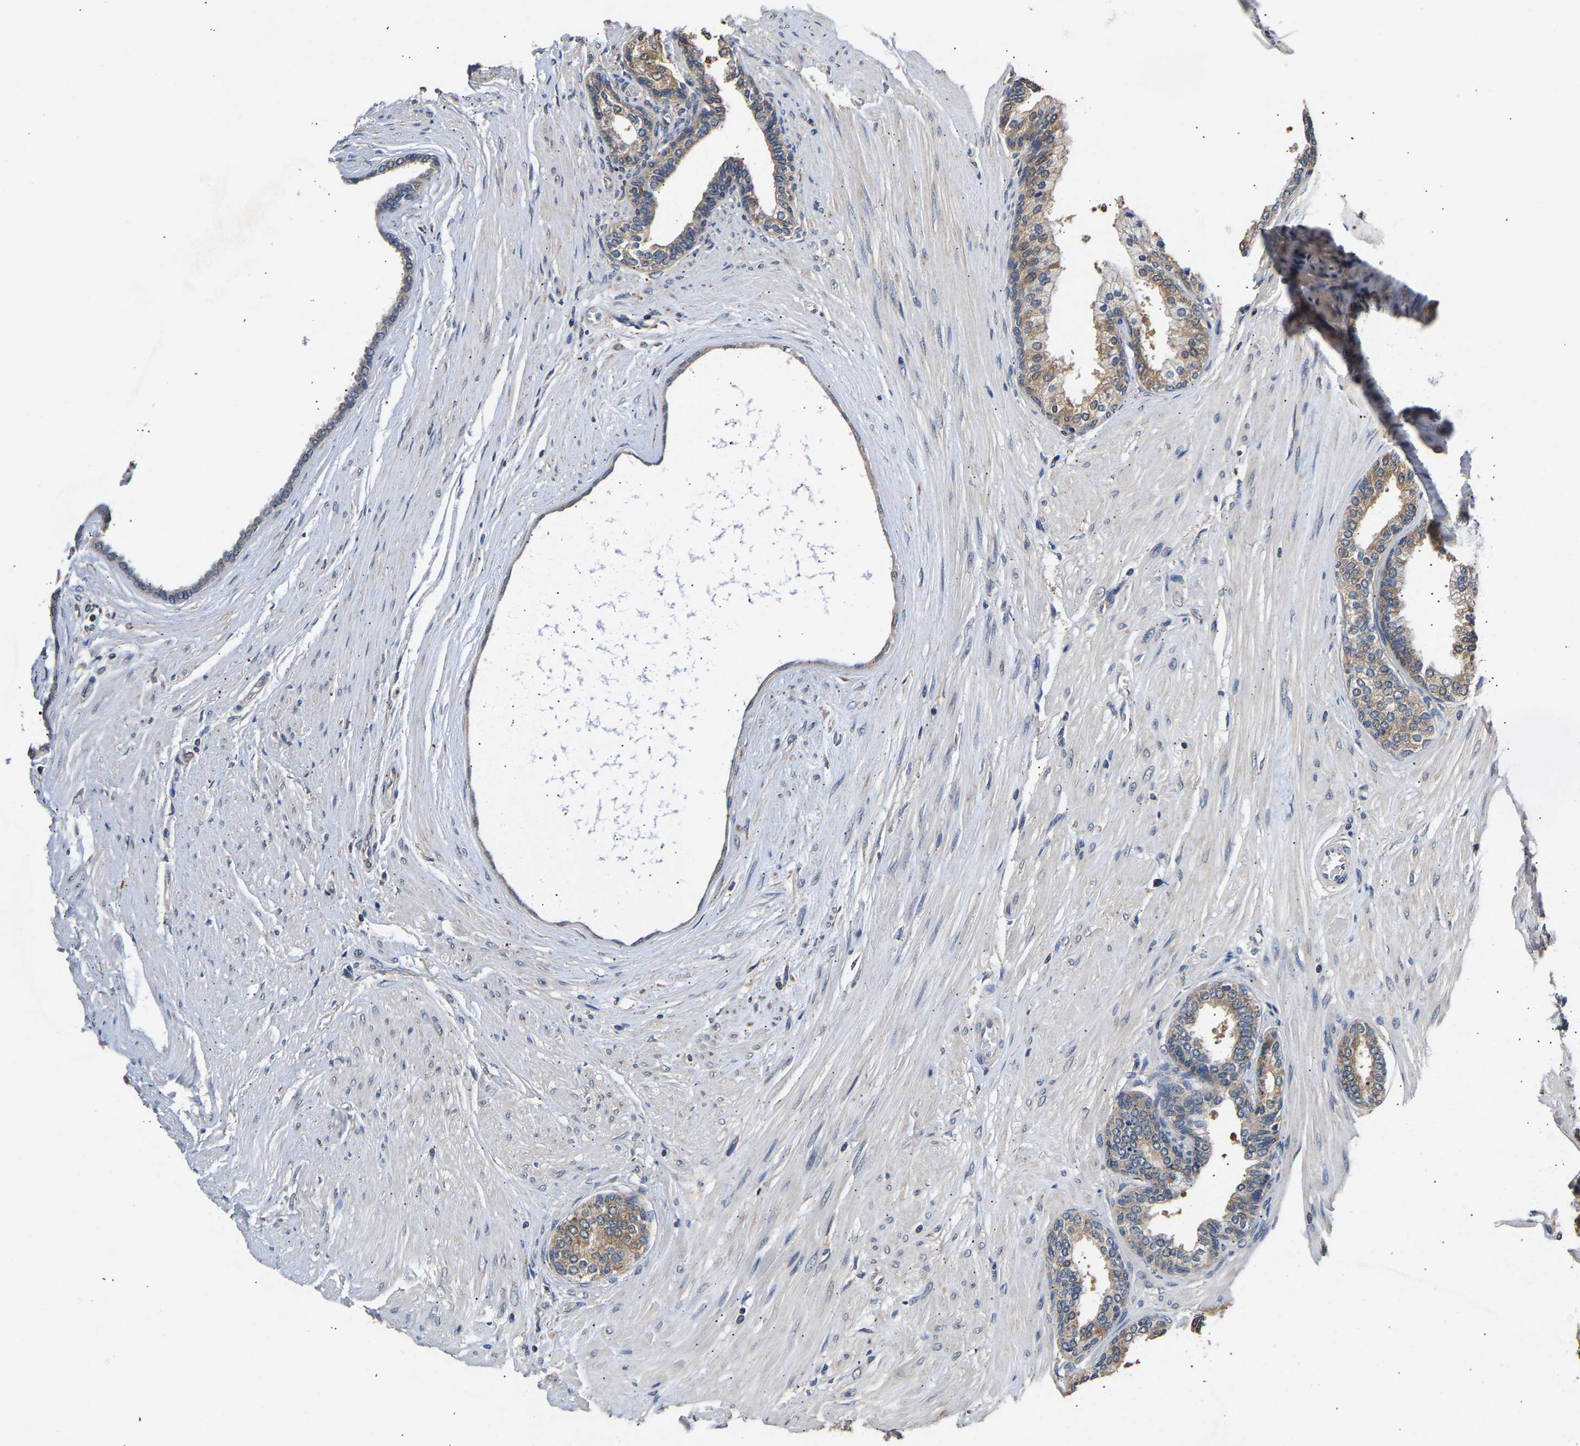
{"staining": {"intensity": "weak", "quantity": ">75%", "location": "cytoplasmic/membranous"}, "tissue": "prostate cancer", "cell_type": "Tumor cells", "image_type": "cancer", "snomed": [{"axis": "morphology", "description": "Adenocarcinoma, Low grade"}, {"axis": "topography", "description": "Prostate"}], "caption": "This image demonstrates immunohistochemistry (IHC) staining of human prostate cancer, with low weak cytoplasmic/membranous staining in approximately >75% of tumor cells.", "gene": "ZNF26", "patient": {"sex": "male", "age": 57}}